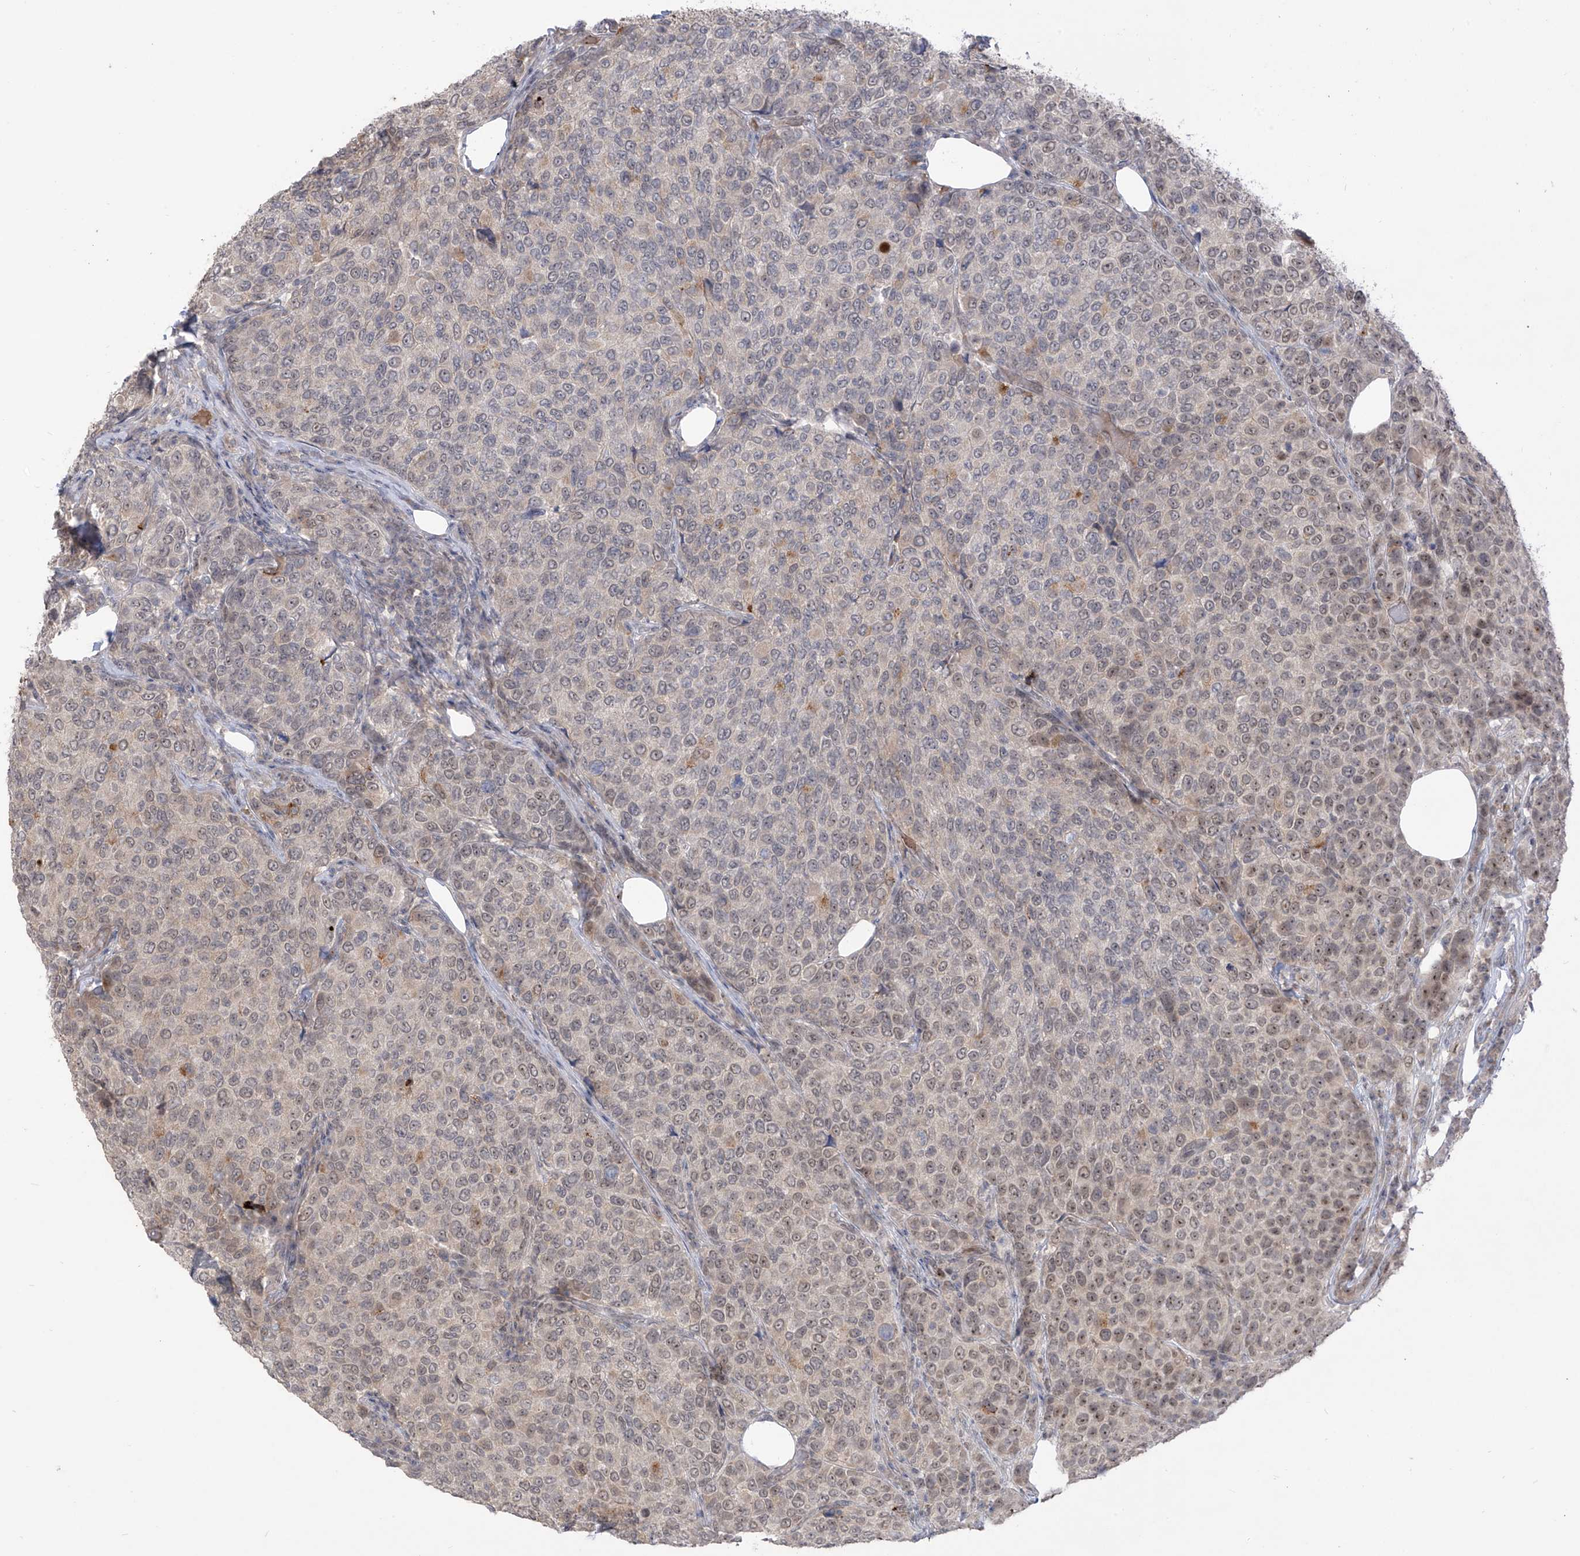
{"staining": {"intensity": "weak", "quantity": "25%-75%", "location": "nuclear"}, "tissue": "breast cancer", "cell_type": "Tumor cells", "image_type": "cancer", "snomed": [{"axis": "morphology", "description": "Duct carcinoma"}, {"axis": "topography", "description": "Breast"}], "caption": "Protein staining of breast cancer (intraductal carcinoma) tissue demonstrates weak nuclear expression in approximately 25%-75% of tumor cells.", "gene": "OGT", "patient": {"sex": "female", "age": 55}}